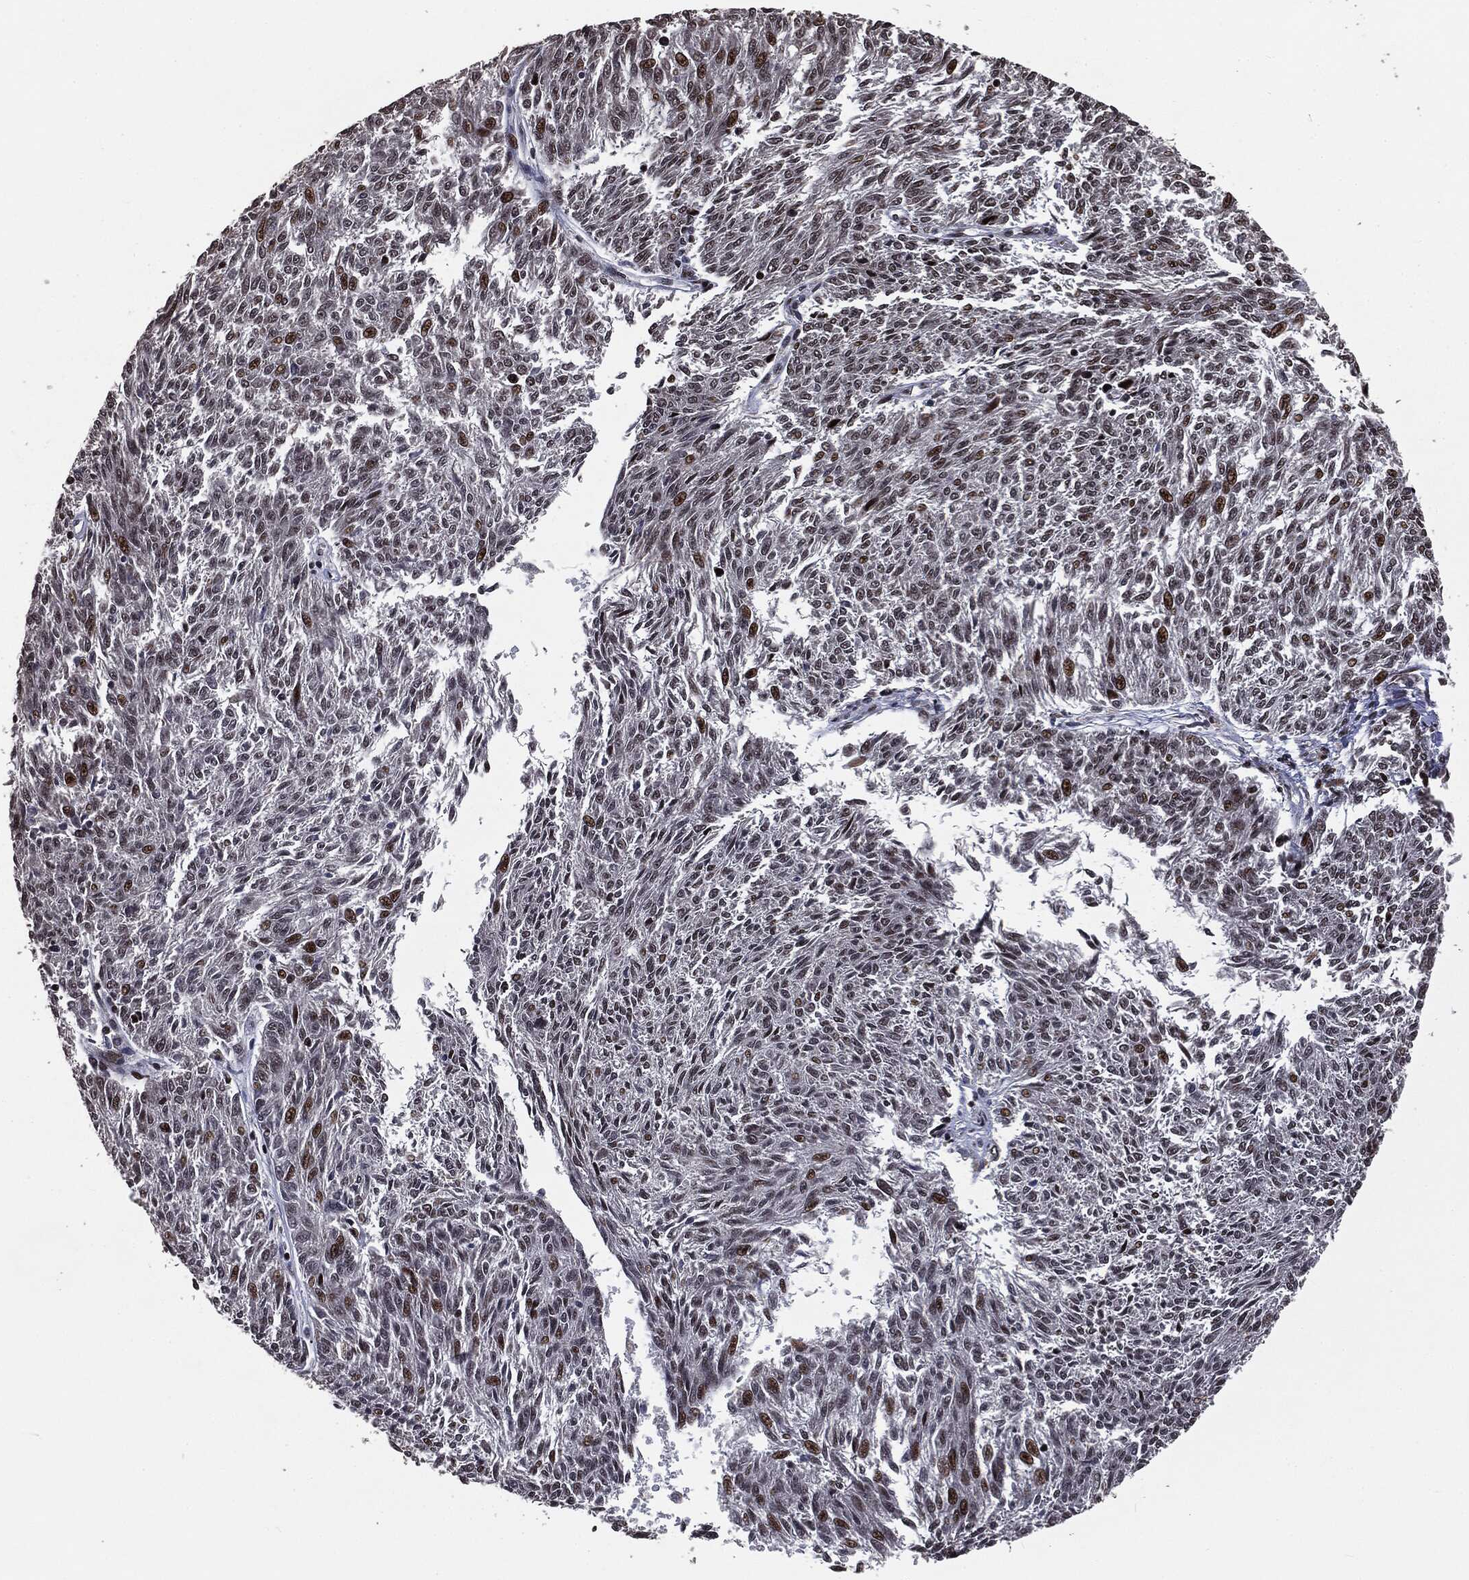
{"staining": {"intensity": "strong", "quantity": "<25%", "location": "nuclear"}, "tissue": "melanoma", "cell_type": "Tumor cells", "image_type": "cancer", "snomed": [{"axis": "morphology", "description": "Malignant melanoma, NOS"}, {"axis": "topography", "description": "Skin"}], "caption": "This image exhibits melanoma stained with IHC to label a protein in brown. The nuclear of tumor cells show strong positivity for the protein. Nuclei are counter-stained blue.", "gene": "DVL2", "patient": {"sex": "female", "age": 72}}